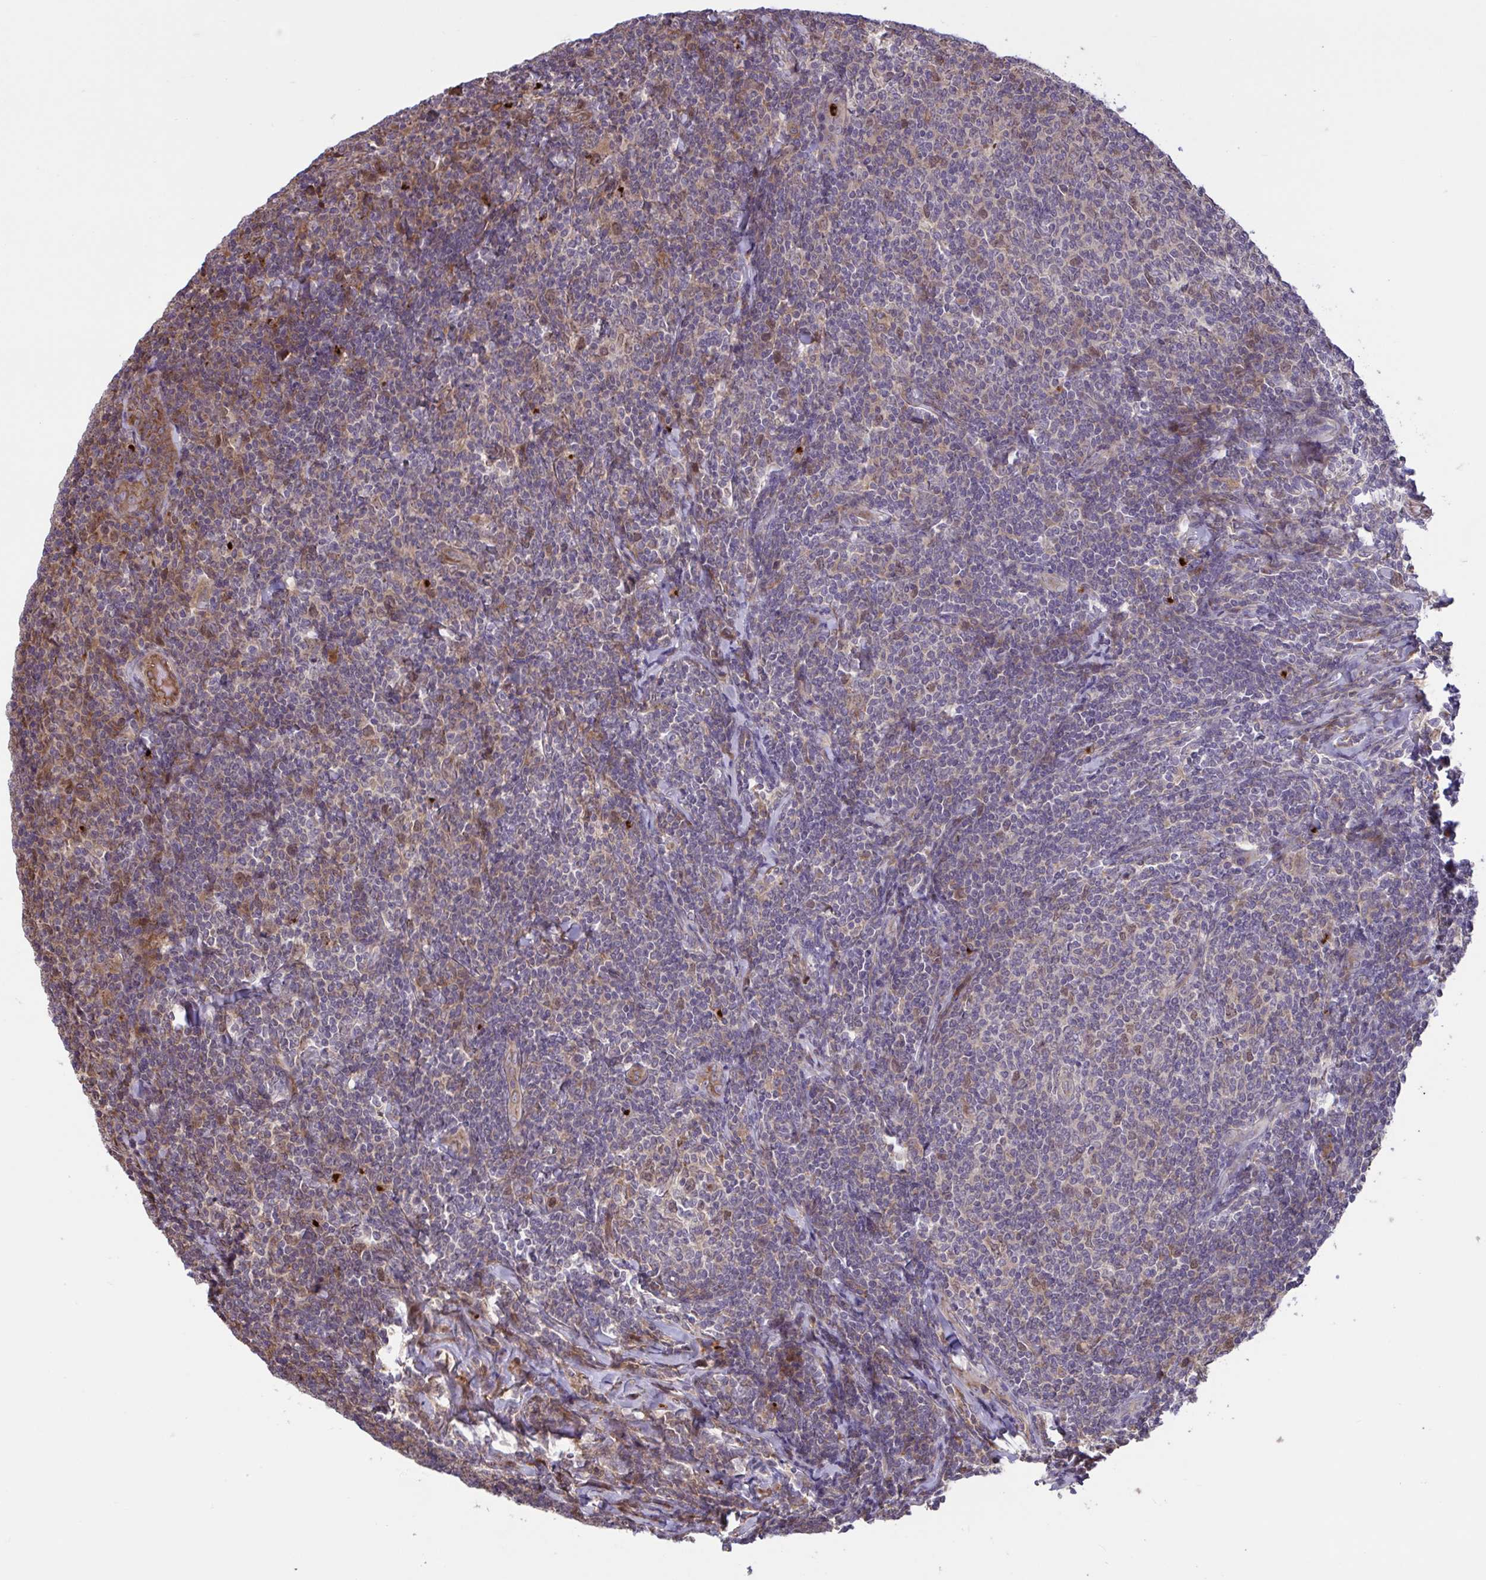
{"staining": {"intensity": "weak", "quantity": "<25%", "location": "nuclear"}, "tissue": "lymphoma", "cell_type": "Tumor cells", "image_type": "cancer", "snomed": [{"axis": "morphology", "description": "Malignant lymphoma, non-Hodgkin's type, Low grade"}, {"axis": "topography", "description": "Lymph node"}], "caption": "Low-grade malignant lymphoma, non-Hodgkin's type stained for a protein using IHC shows no positivity tumor cells.", "gene": "IL1R1", "patient": {"sex": "male", "age": 52}}